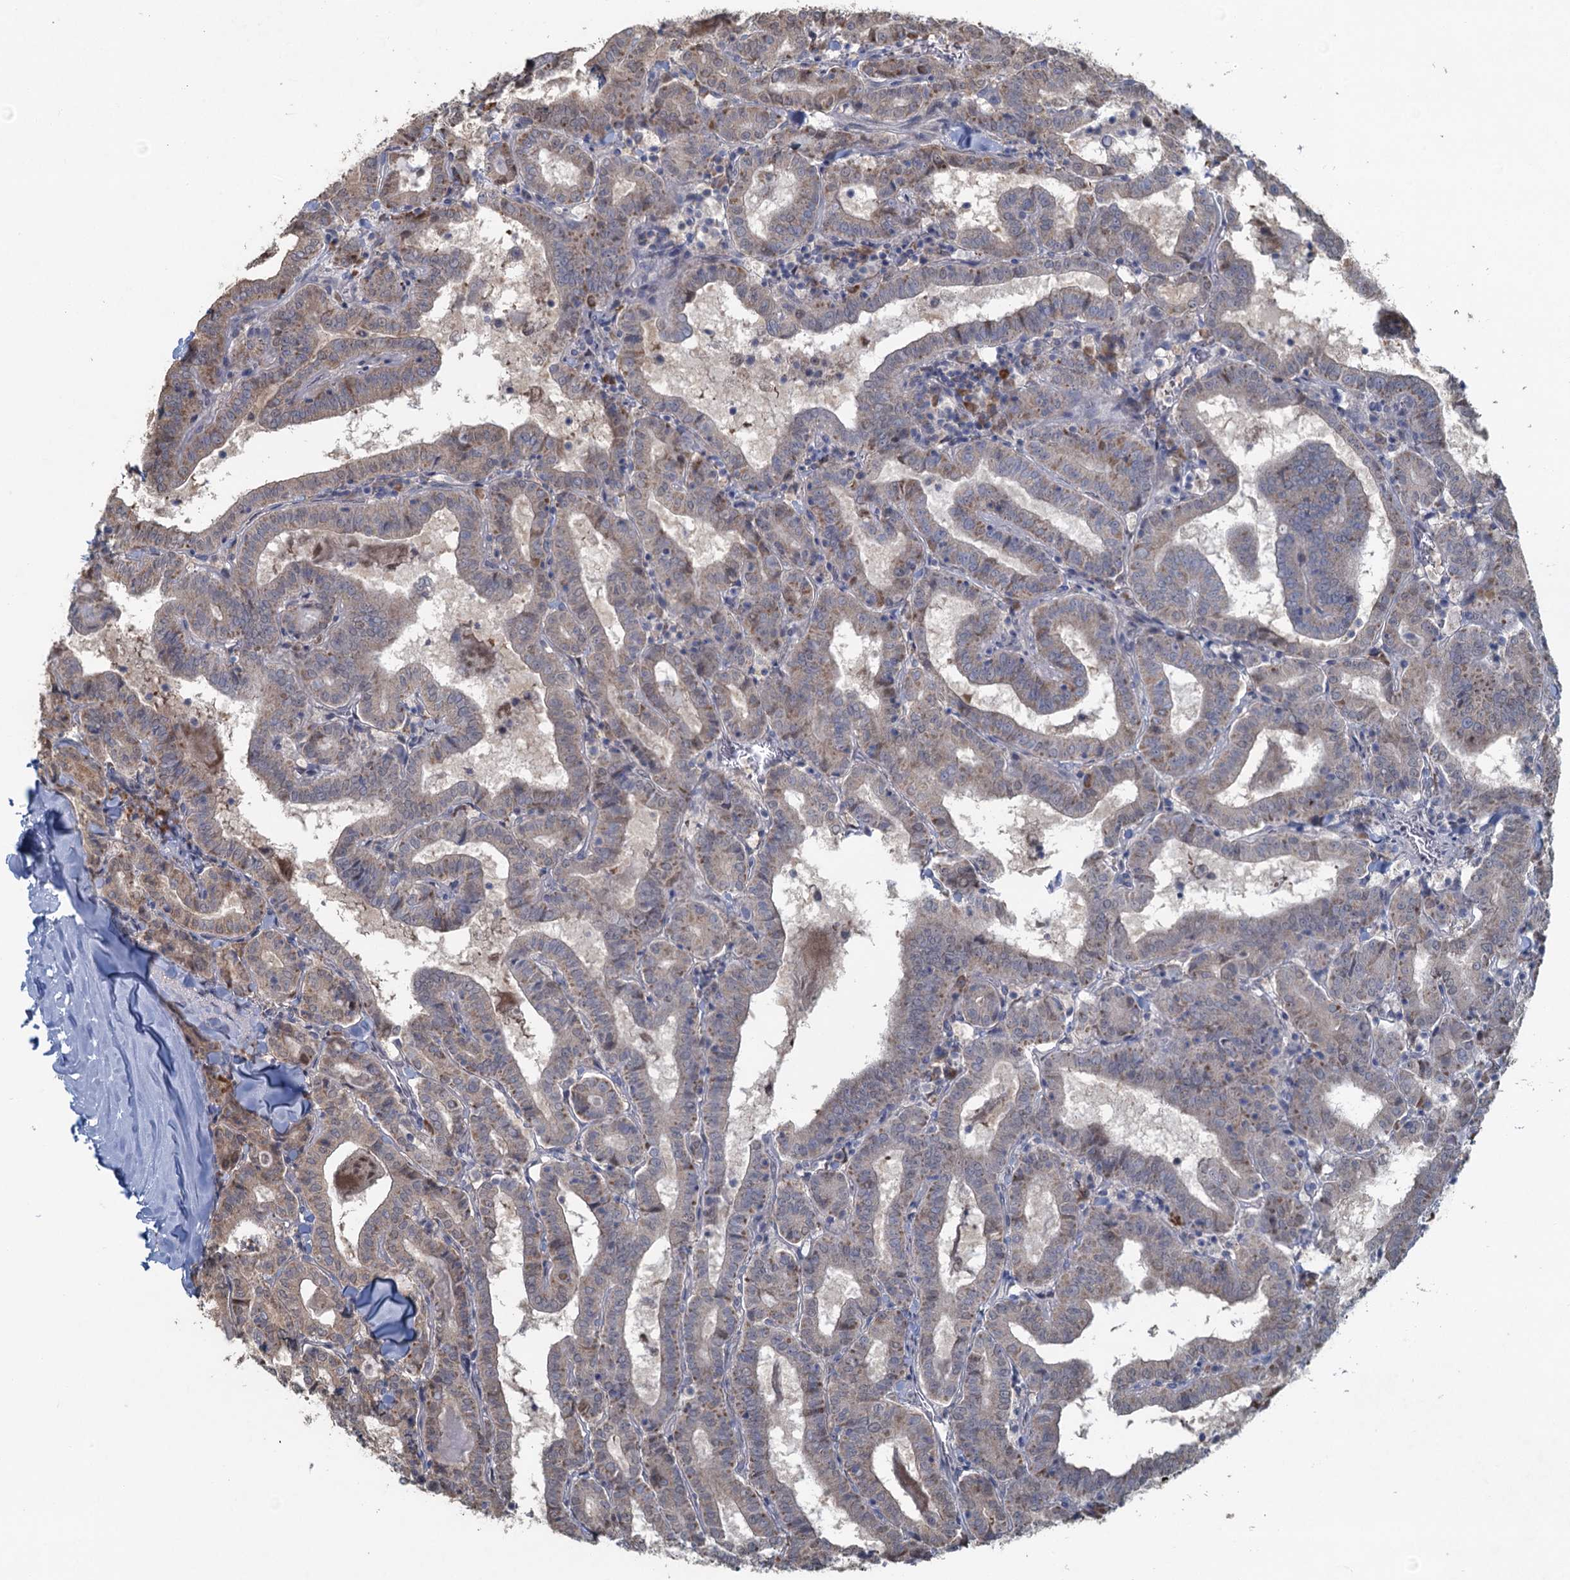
{"staining": {"intensity": "weak", "quantity": "25%-75%", "location": "cytoplasmic/membranous"}, "tissue": "thyroid cancer", "cell_type": "Tumor cells", "image_type": "cancer", "snomed": [{"axis": "morphology", "description": "Papillary adenocarcinoma, NOS"}, {"axis": "topography", "description": "Thyroid gland"}], "caption": "Tumor cells display low levels of weak cytoplasmic/membranous staining in approximately 25%-75% of cells in human thyroid papillary adenocarcinoma. Nuclei are stained in blue.", "gene": "TEX35", "patient": {"sex": "female", "age": 72}}